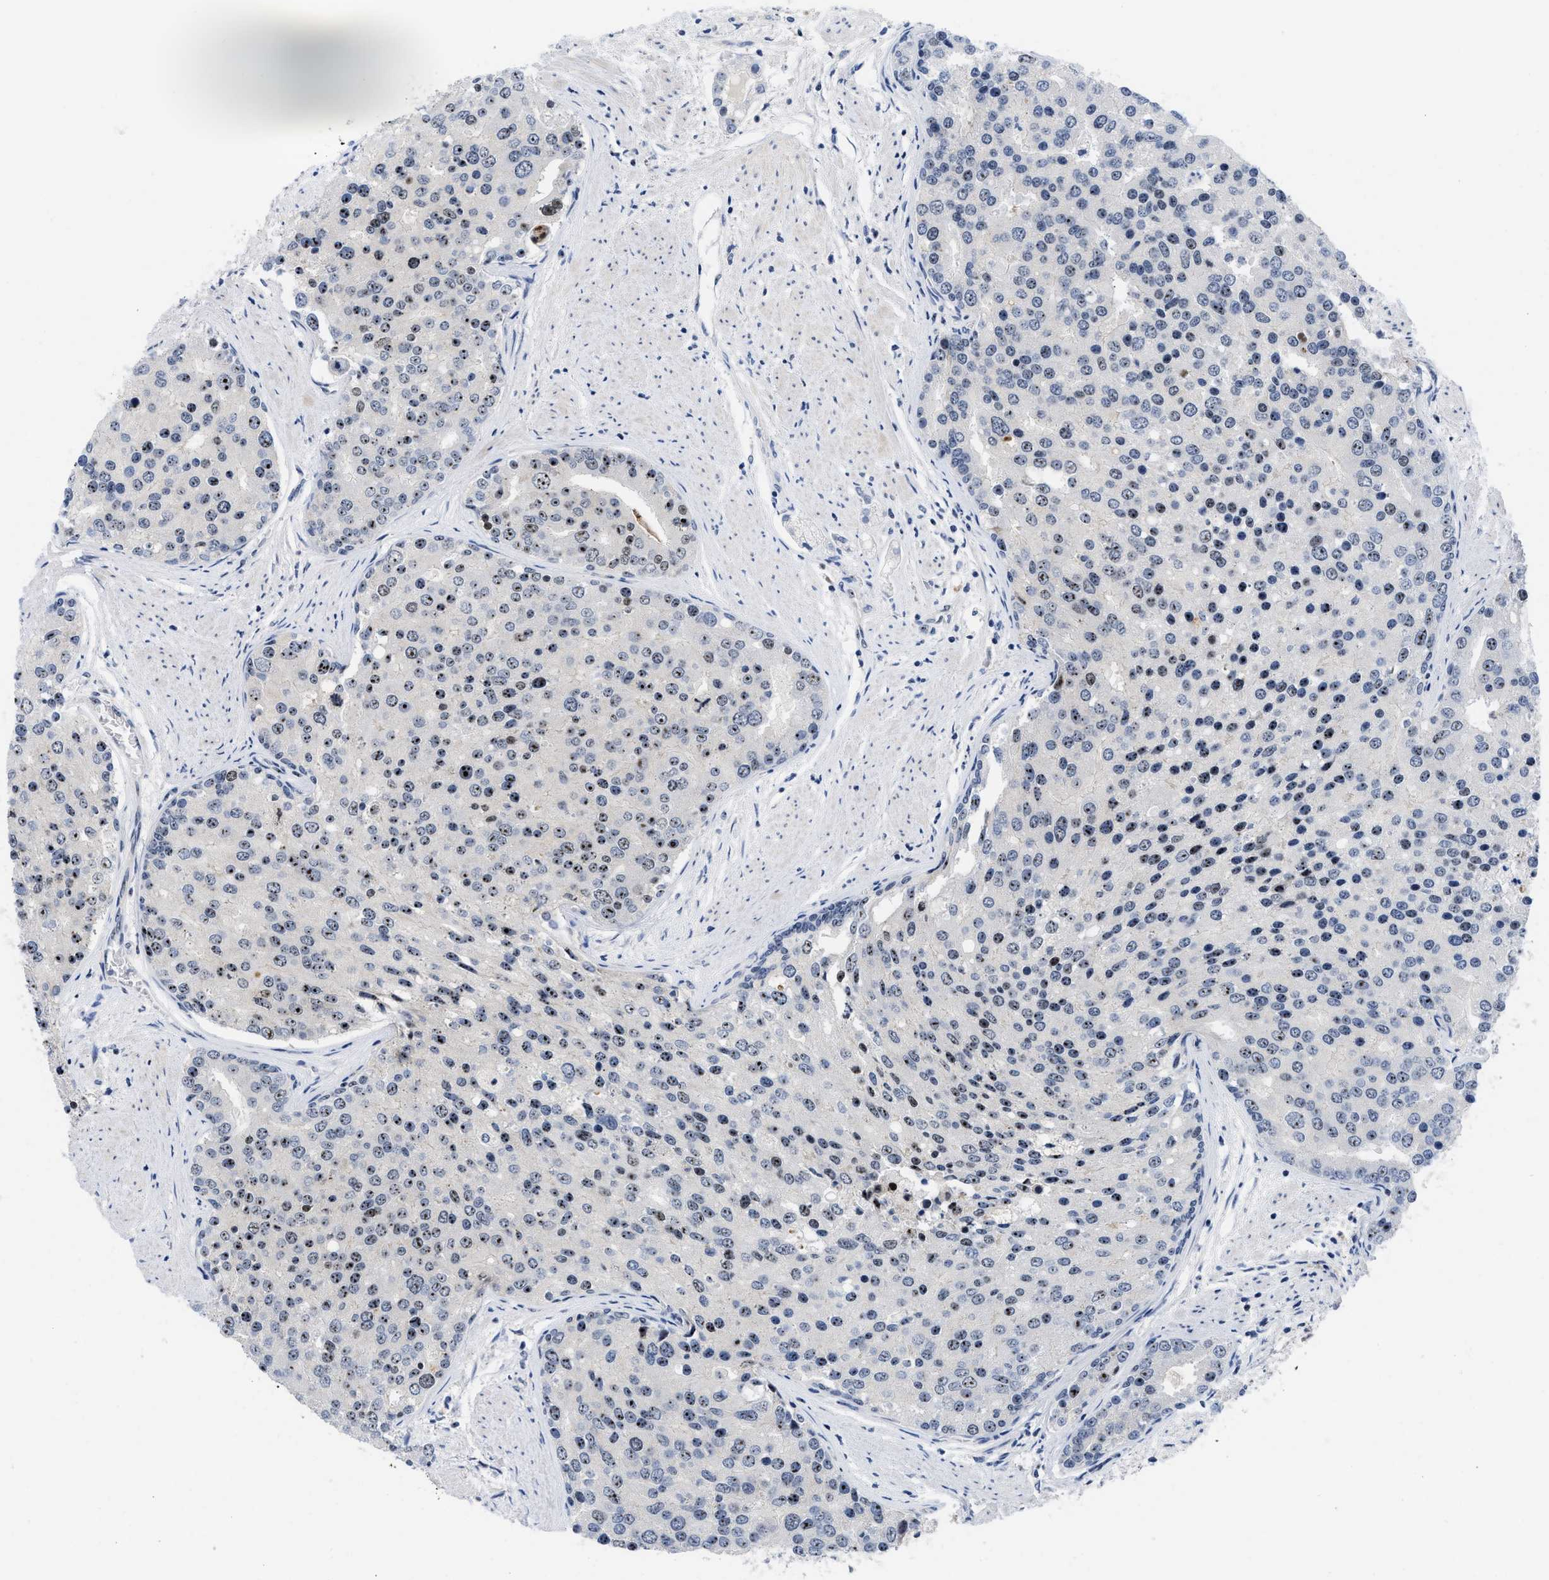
{"staining": {"intensity": "moderate", "quantity": "25%-75%", "location": "nuclear"}, "tissue": "prostate cancer", "cell_type": "Tumor cells", "image_type": "cancer", "snomed": [{"axis": "morphology", "description": "Adenocarcinoma, High grade"}, {"axis": "topography", "description": "Prostate"}], "caption": "About 25%-75% of tumor cells in human prostate cancer (adenocarcinoma (high-grade)) exhibit moderate nuclear protein positivity as visualized by brown immunohistochemical staining.", "gene": "NOP58", "patient": {"sex": "male", "age": 50}}